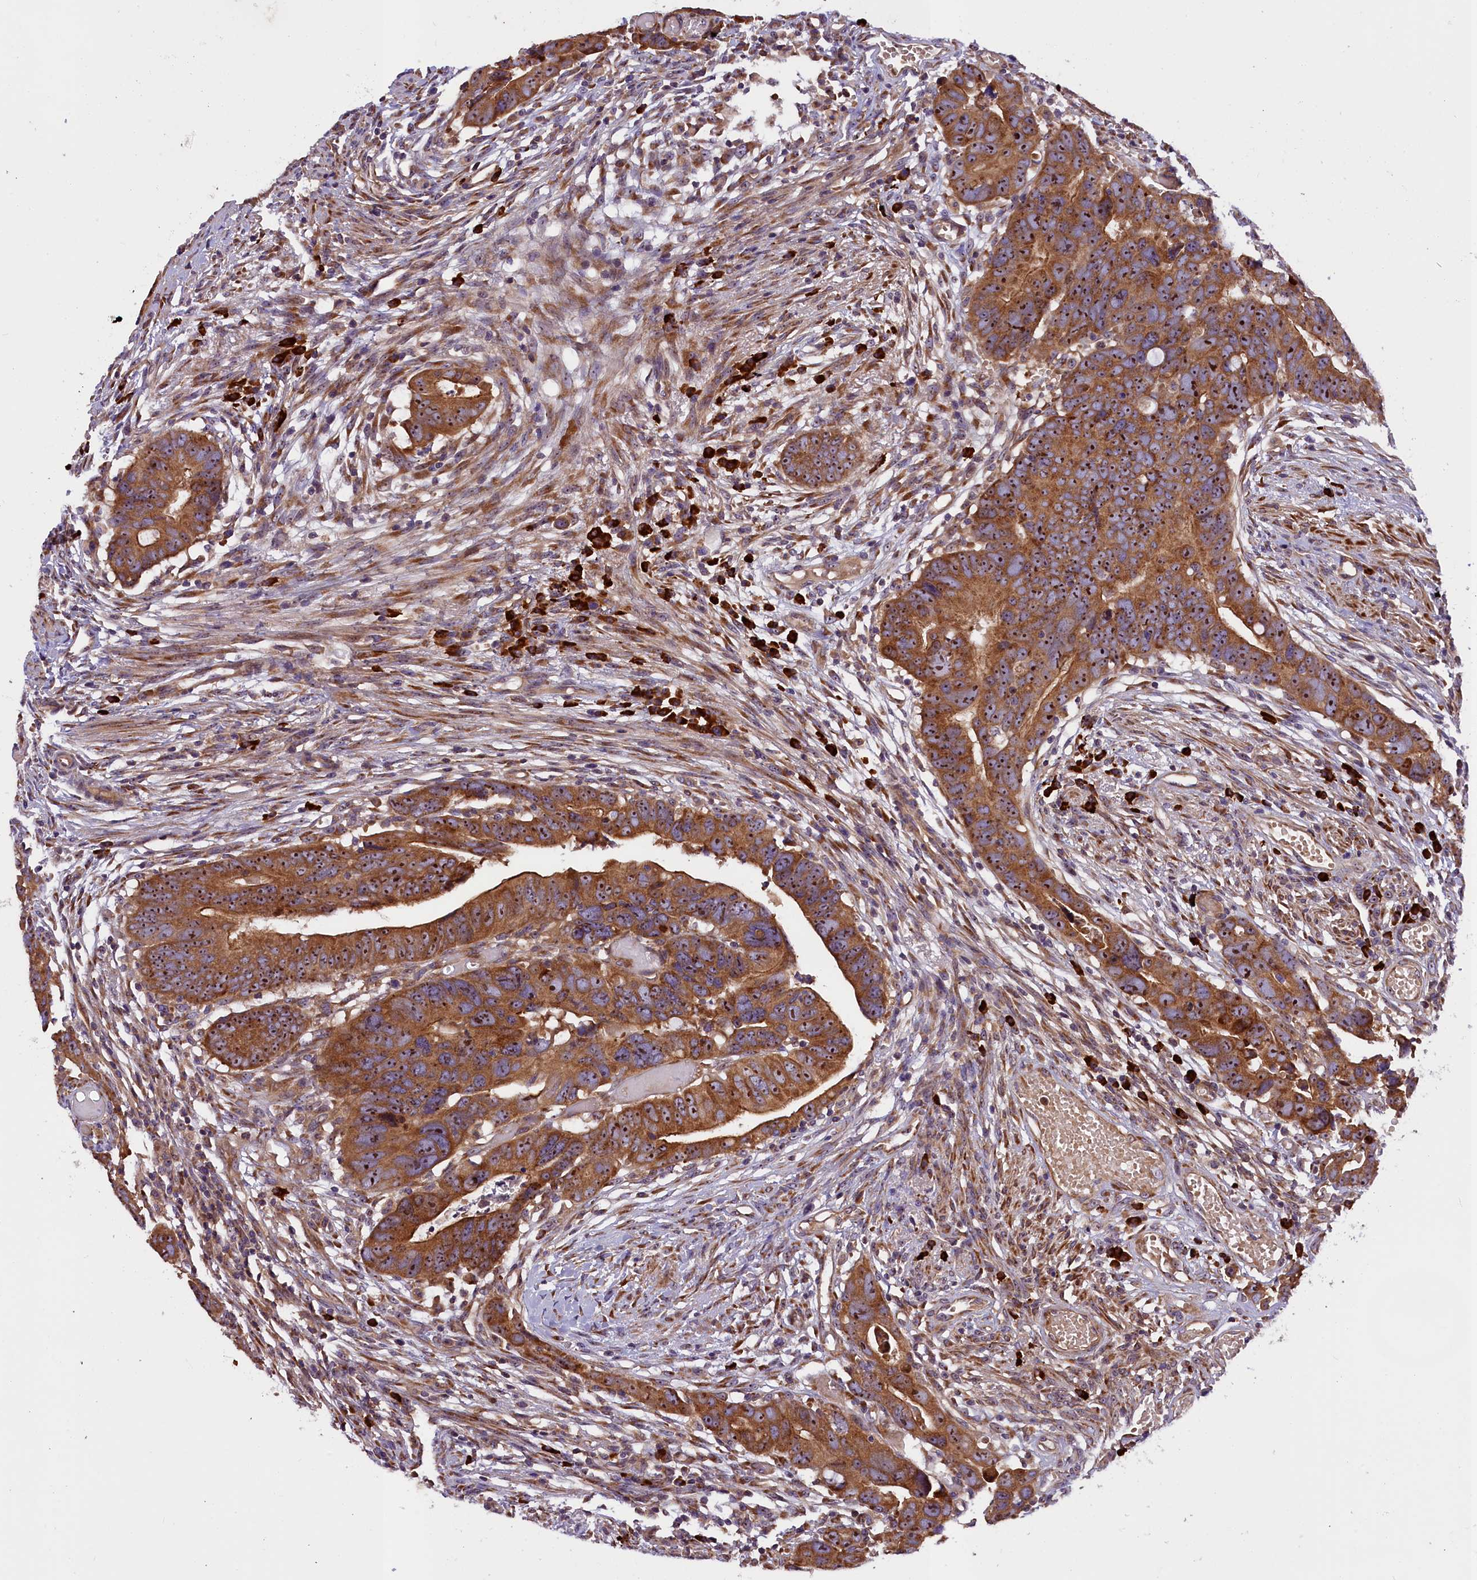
{"staining": {"intensity": "moderate", "quantity": ">75%", "location": "cytoplasmic/membranous,nuclear"}, "tissue": "colorectal cancer", "cell_type": "Tumor cells", "image_type": "cancer", "snomed": [{"axis": "morphology", "description": "Adenocarcinoma, NOS"}, {"axis": "topography", "description": "Rectum"}], "caption": "The image displays a brown stain indicating the presence of a protein in the cytoplasmic/membranous and nuclear of tumor cells in colorectal adenocarcinoma.", "gene": "FRY", "patient": {"sex": "female", "age": 65}}